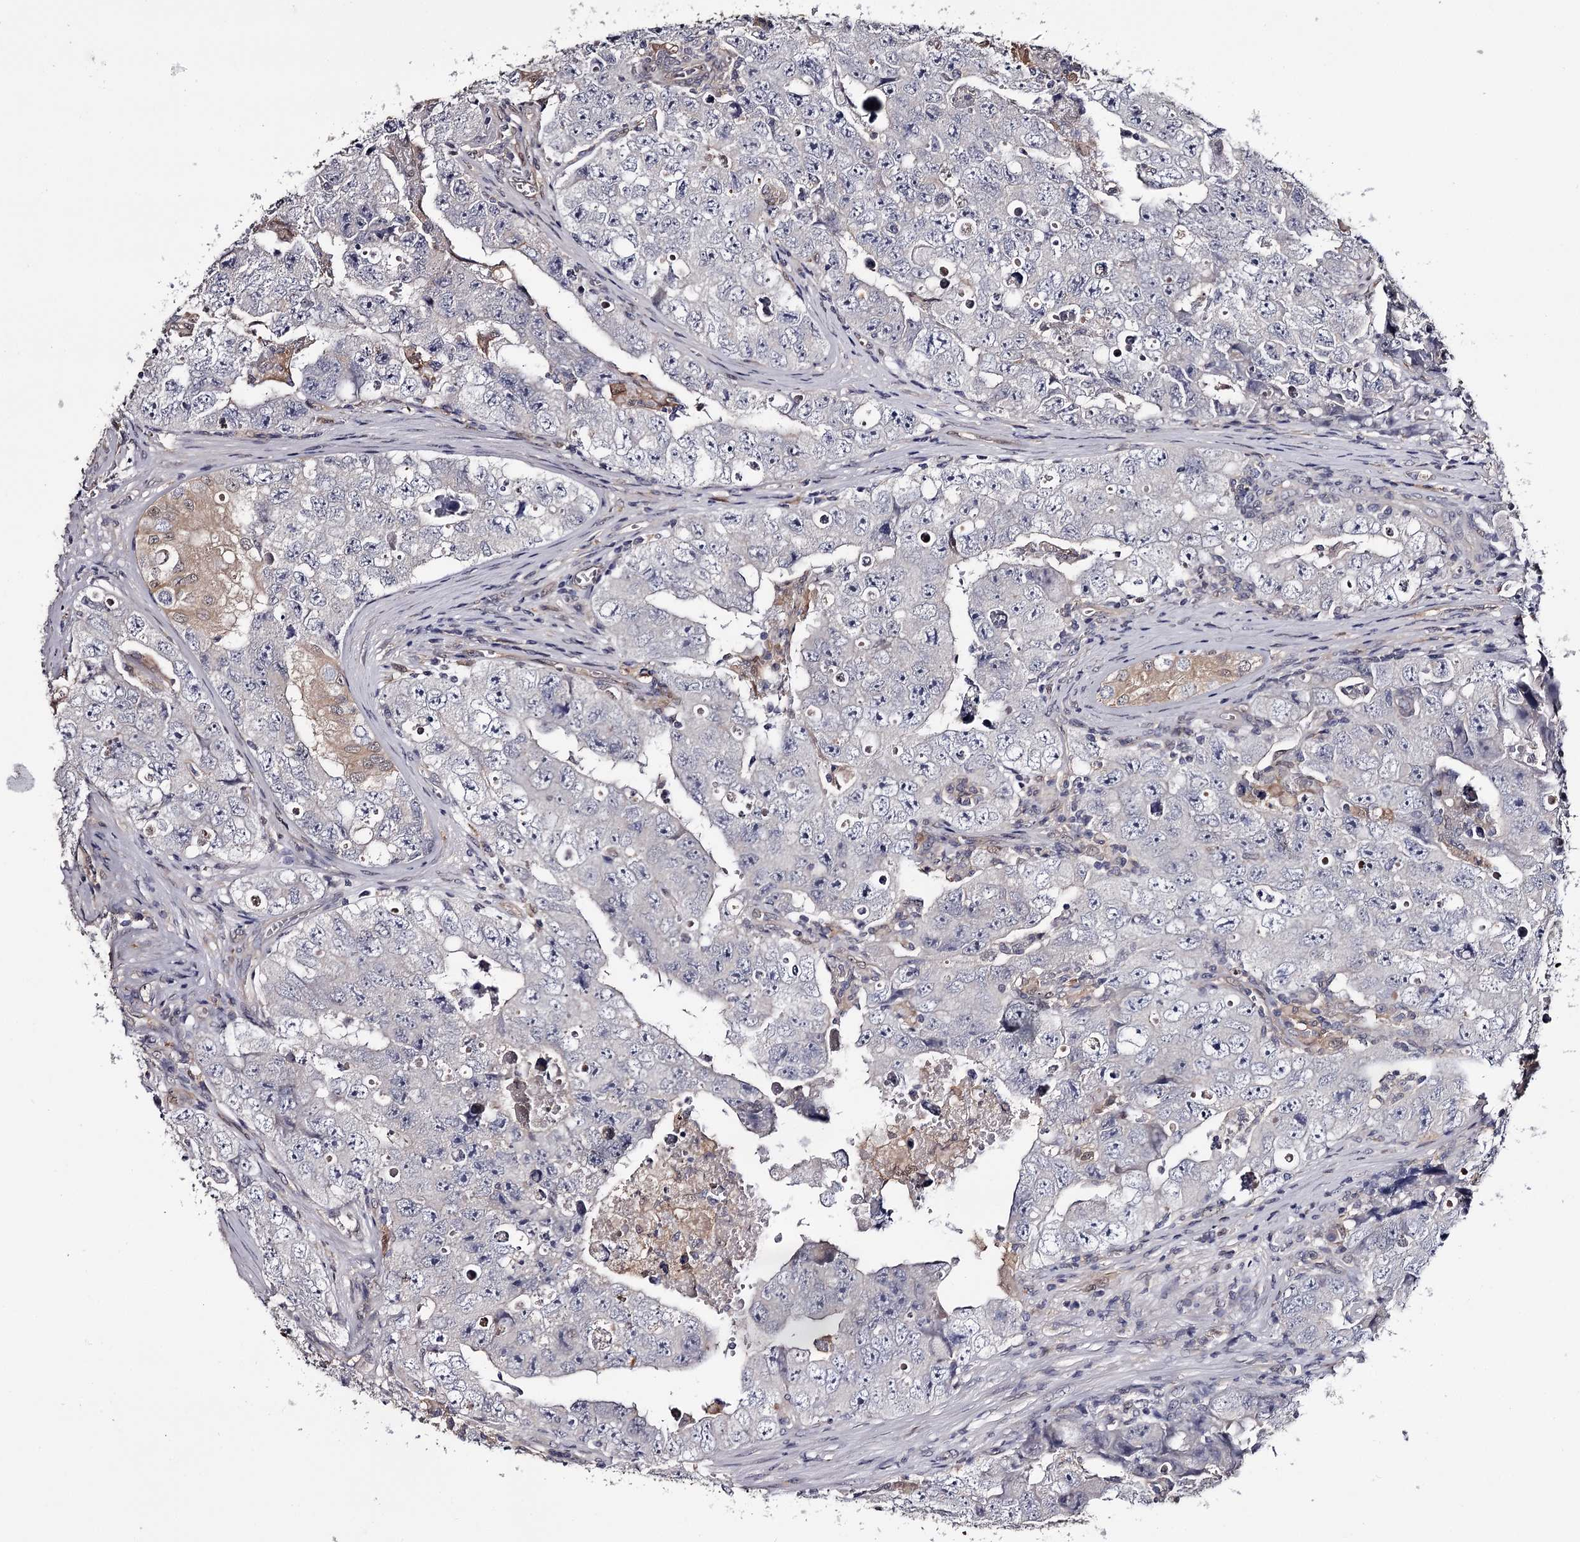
{"staining": {"intensity": "negative", "quantity": "none", "location": "none"}, "tissue": "testis cancer", "cell_type": "Tumor cells", "image_type": "cancer", "snomed": [{"axis": "morphology", "description": "Carcinoma, Embryonal, NOS"}, {"axis": "topography", "description": "Testis"}], "caption": "Immunohistochemical staining of human testis cancer displays no significant expression in tumor cells. Nuclei are stained in blue.", "gene": "GSTO1", "patient": {"sex": "male", "age": 17}}